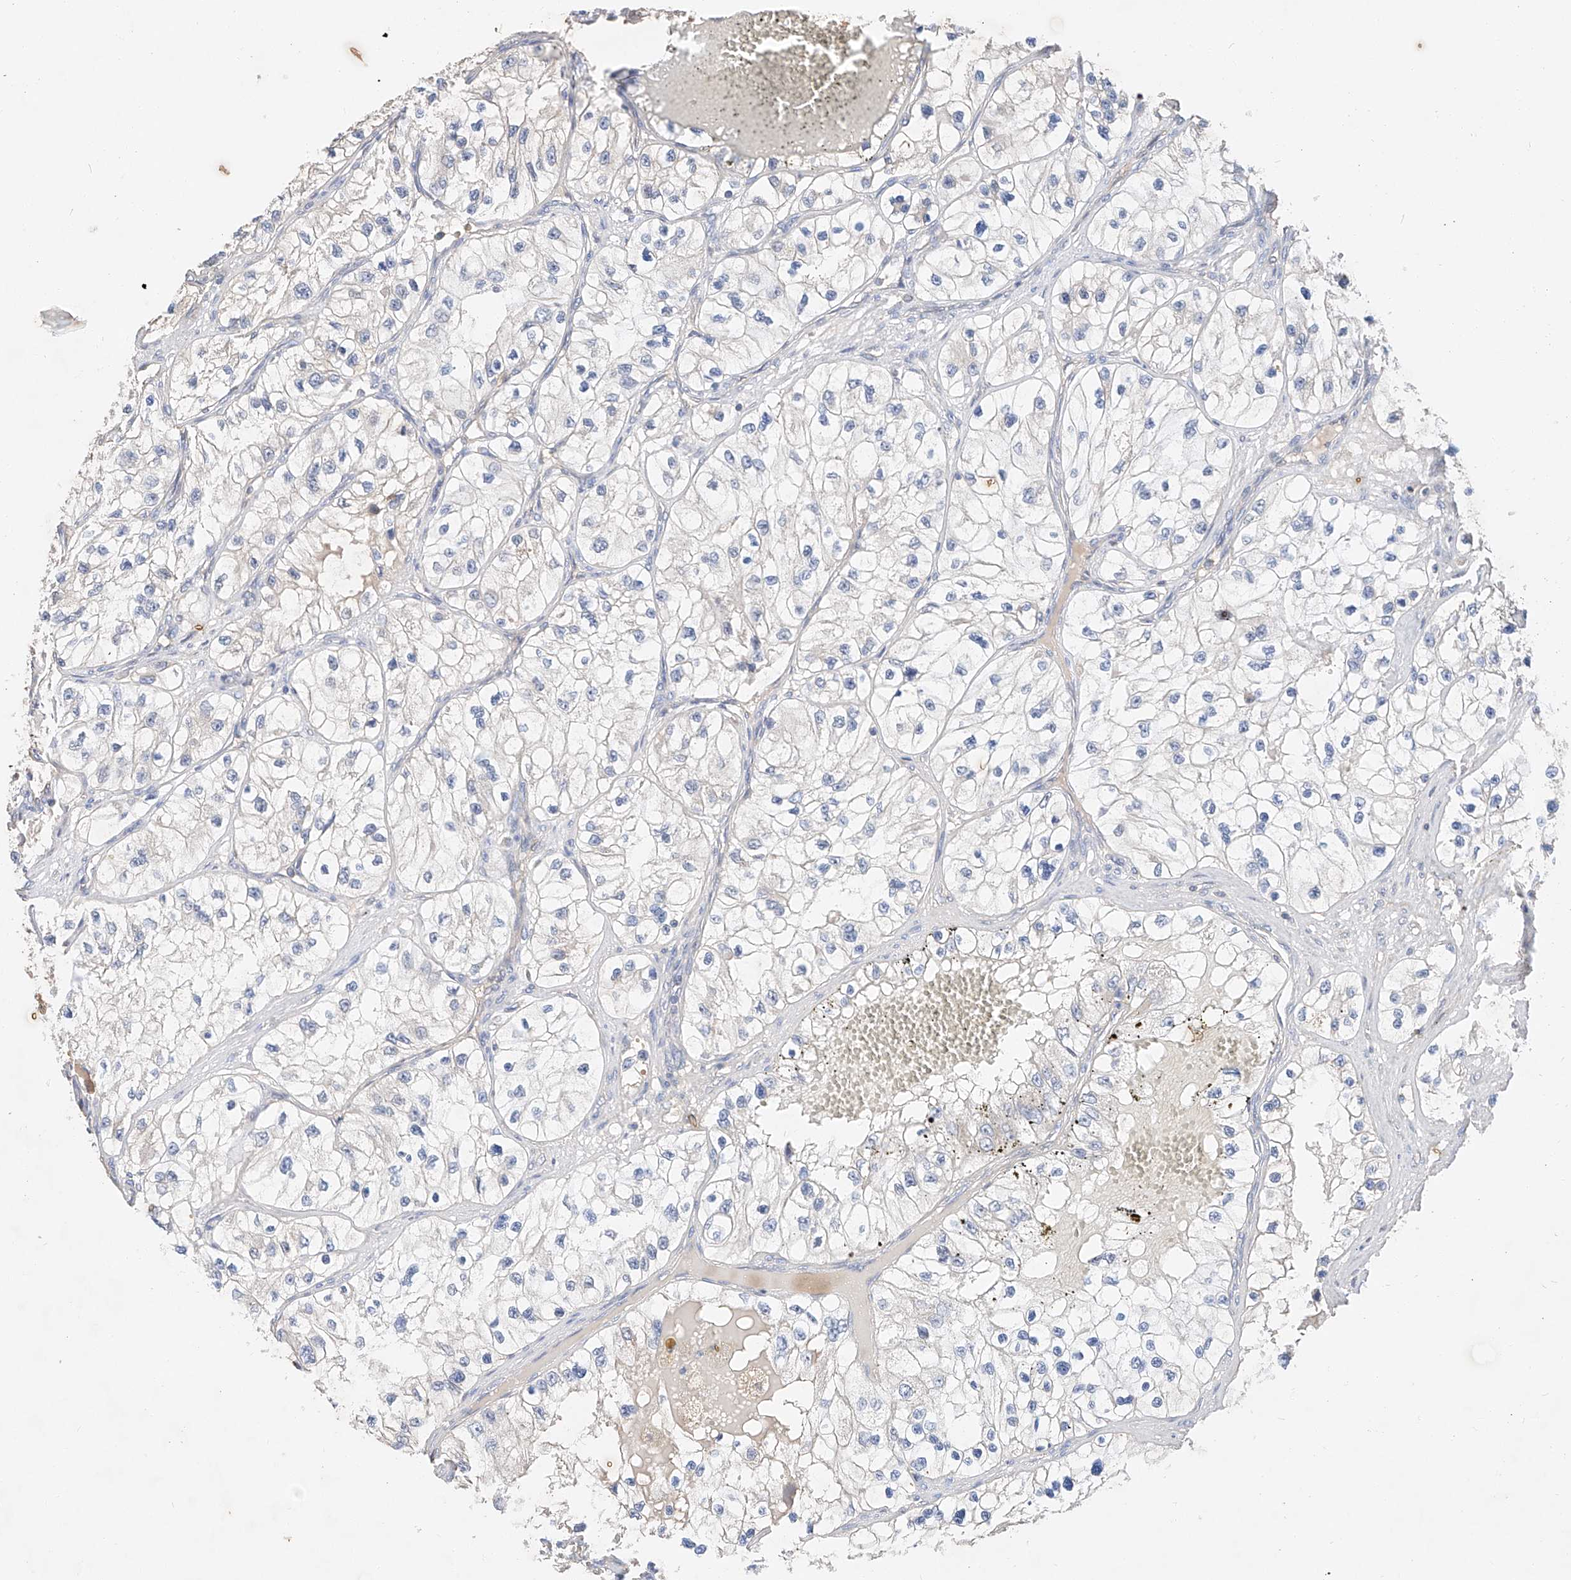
{"staining": {"intensity": "negative", "quantity": "none", "location": "none"}, "tissue": "renal cancer", "cell_type": "Tumor cells", "image_type": "cancer", "snomed": [{"axis": "morphology", "description": "Adenocarcinoma, NOS"}, {"axis": "topography", "description": "Kidney"}], "caption": "Immunohistochemistry (IHC) micrograph of neoplastic tissue: human renal cancer stained with DAB (3,3'-diaminobenzidine) reveals no significant protein positivity in tumor cells.", "gene": "RUSC1", "patient": {"sex": "female", "age": 57}}